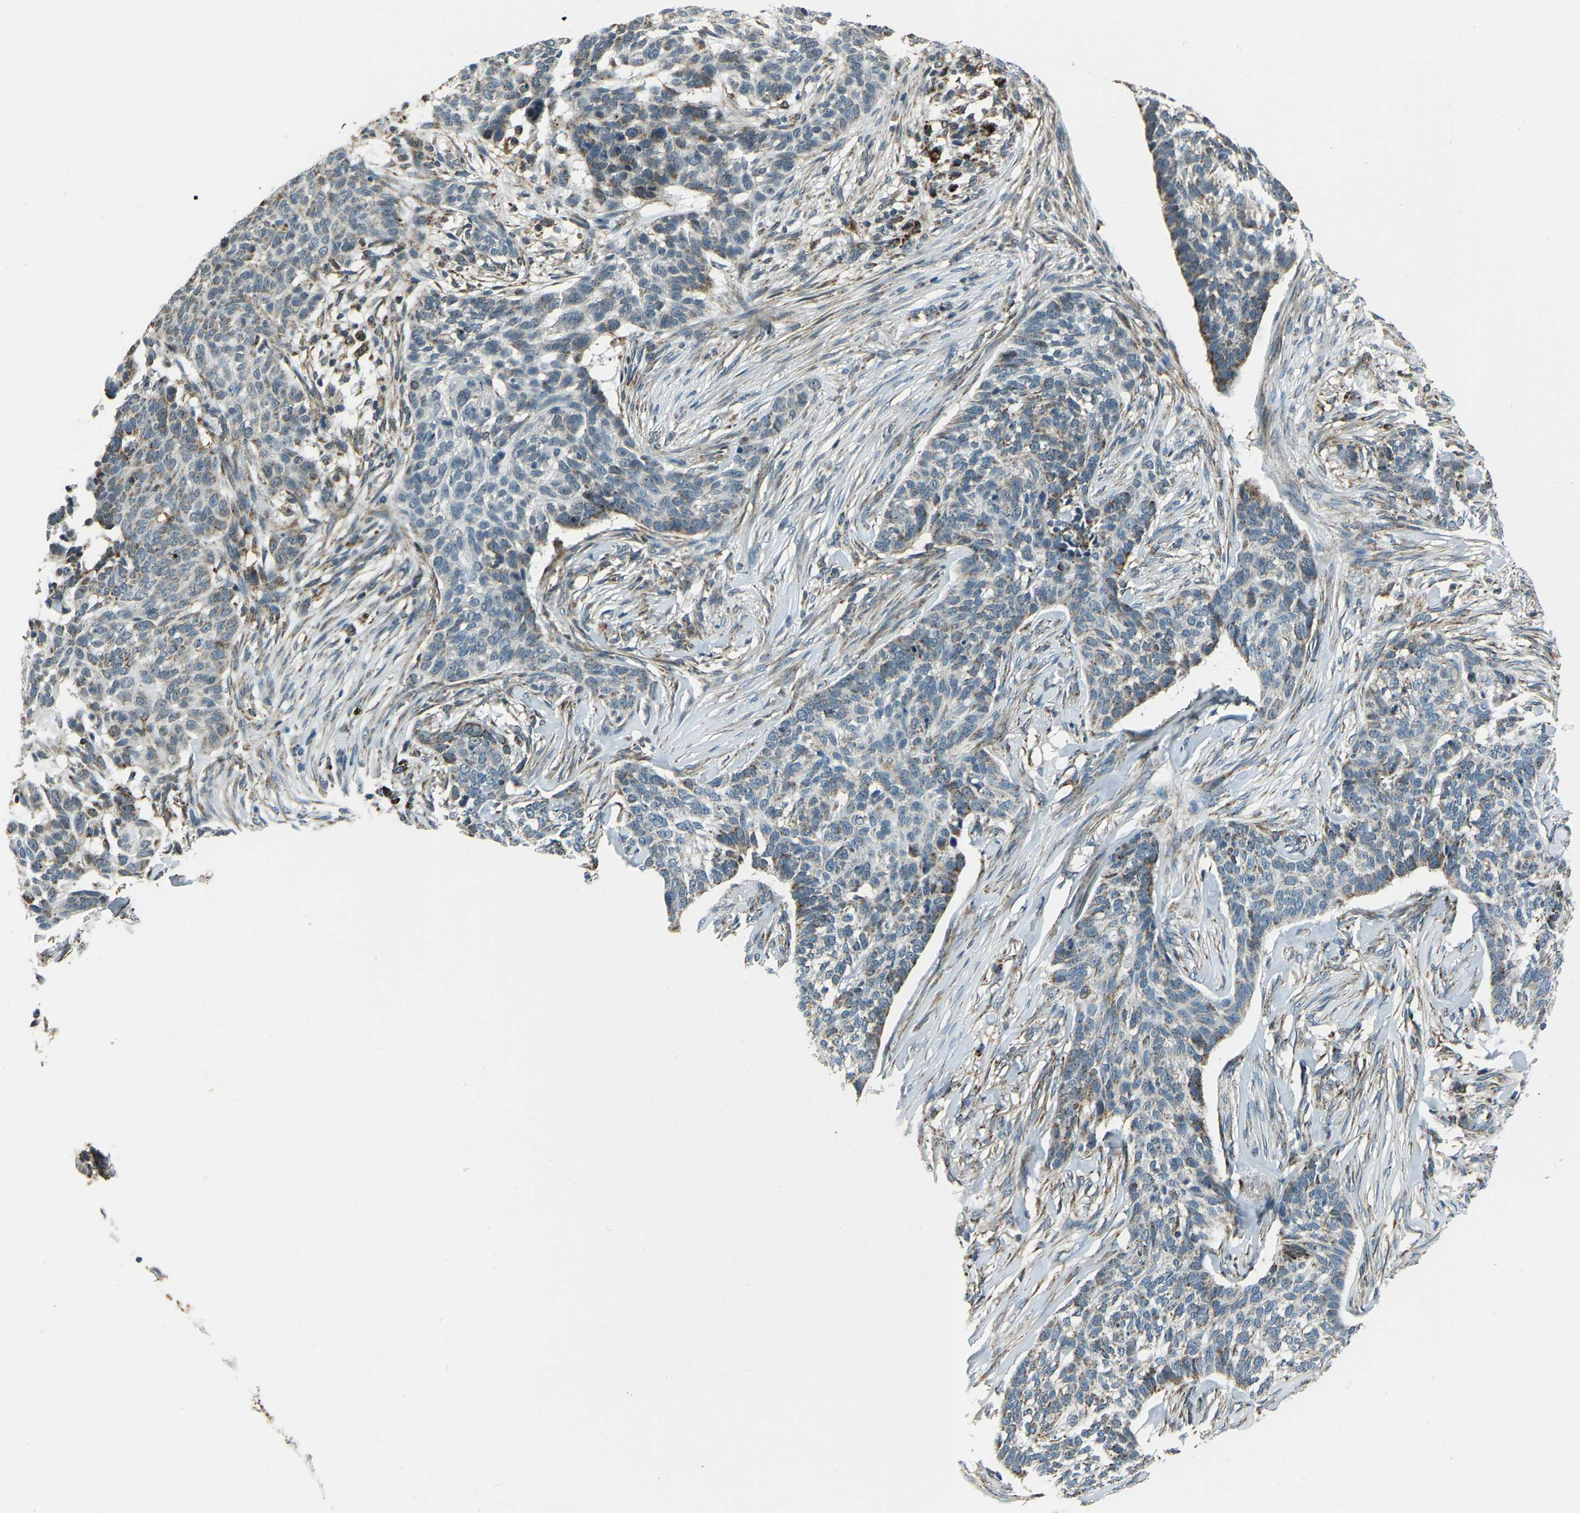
{"staining": {"intensity": "negative", "quantity": "none", "location": "none"}, "tissue": "skin cancer", "cell_type": "Tumor cells", "image_type": "cancer", "snomed": [{"axis": "morphology", "description": "Basal cell carcinoma"}, {"axis": "topography", "description": "Skin"}], "caption": "There is no significant positivity in tumor cells of skin basal cell carcinoma. (Brightfield microscopy of DAB (3,3'-diaminobenzidine) IHC at high magnification).", "gene": "RBM33", "patient": {"sex": "male", "age": 85}}